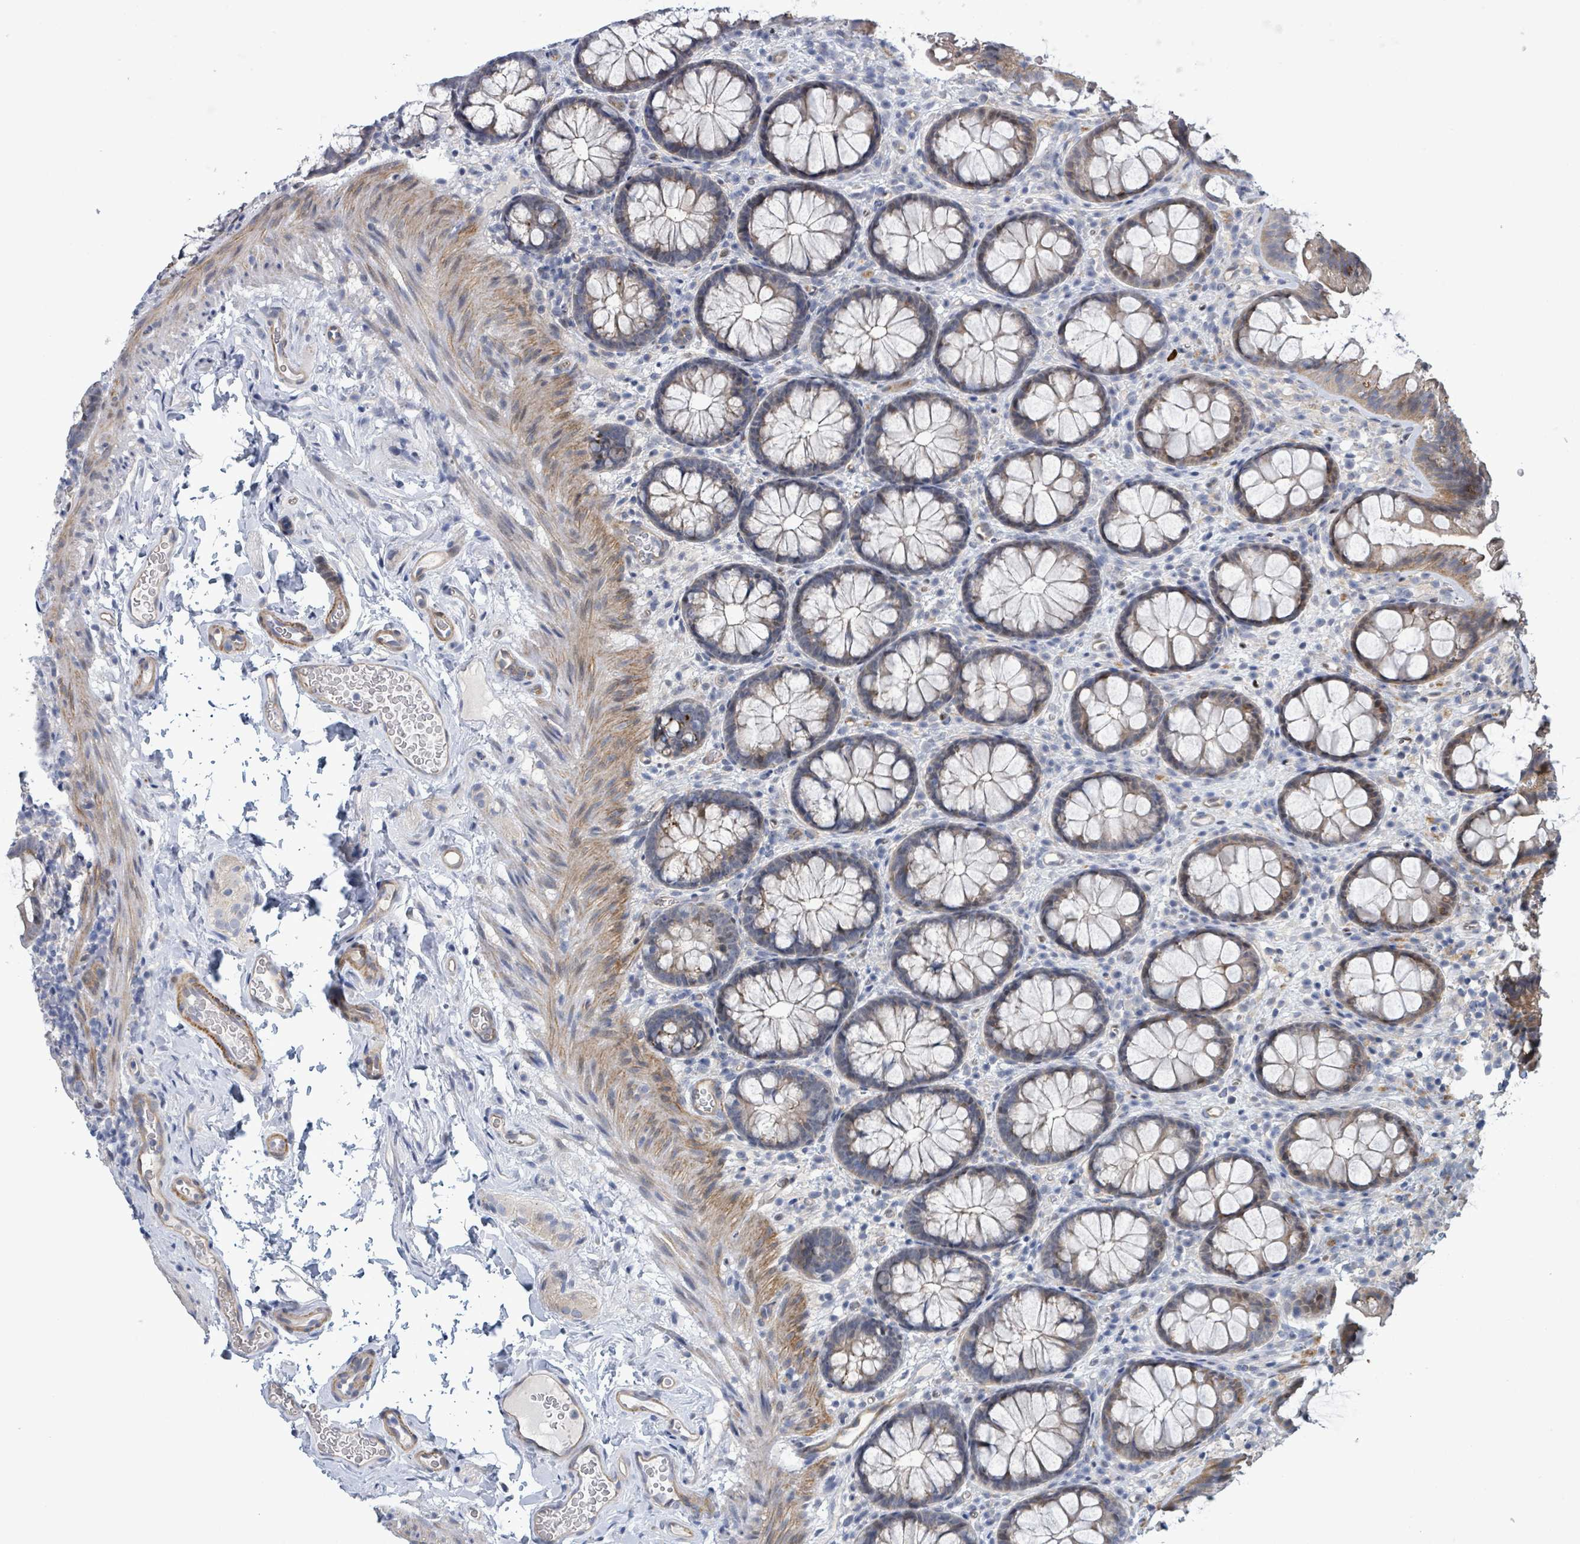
{"staining": {"intensity": "weak", "quantity": "25%-75%", "location": "cytoplasmic/membranous"}, "tissue": "colon", "cell_type": "Endothelial cells", "image_type": "normal", "snomed": [{"axis": "morphology", "description": "Normal tissue, NOS"}, {"axis": "topography", "description": "Colon"}], "caption": "This photomicrograph demonstrates benign colon stained with immunohistochemistry to label a protein in brown. The cytoplasmic/membranous of endothelial cells show weak positivity for the protein. Nuclei are counter-stained blue.", "gene": "C9orf152", "patient": {"sex": "male", "age": 46}}